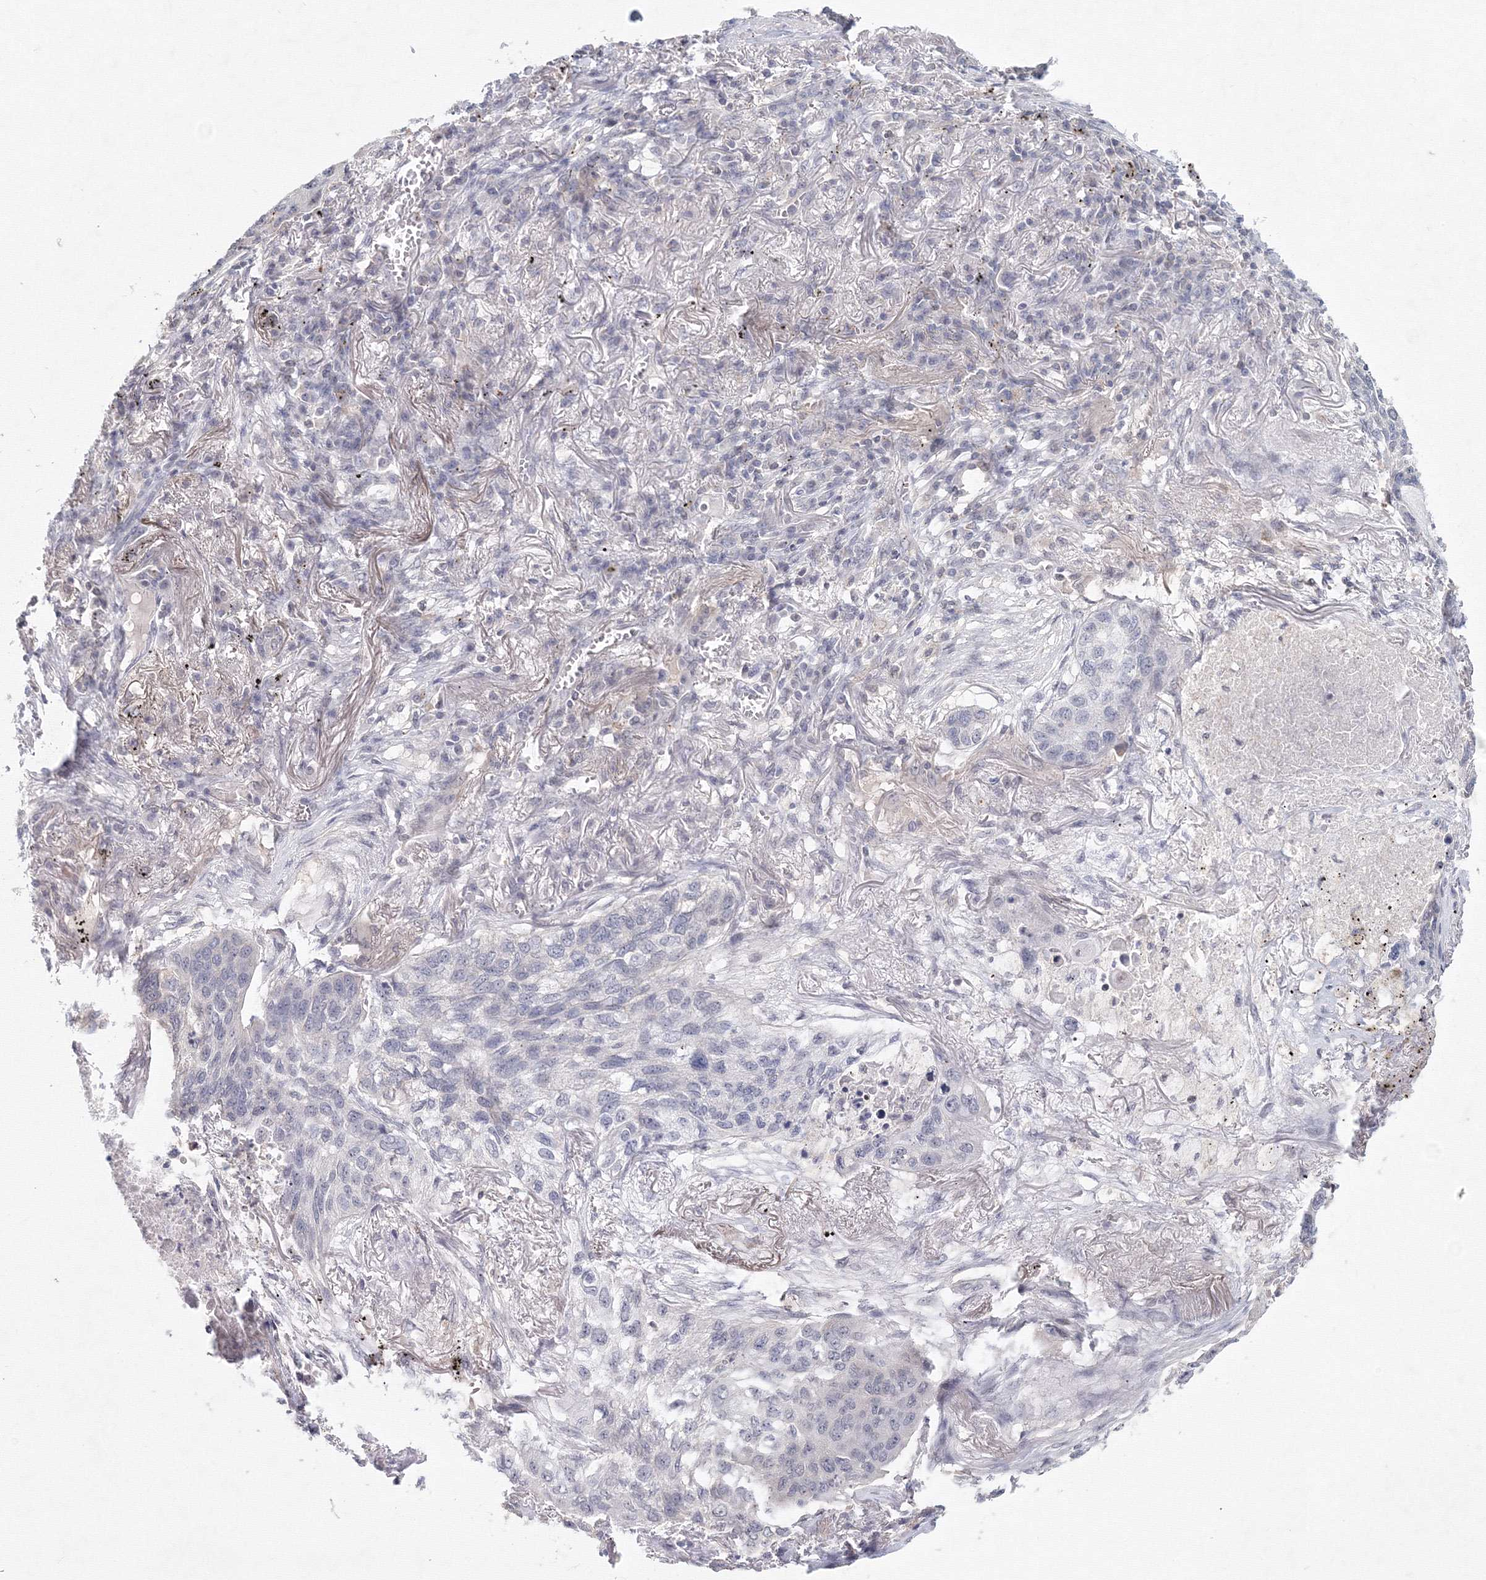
{"staining": {"intensity": "negative", "quantity": "none", "location": "none"}, "tissue": "lung cancer", "cell_type": "Tumor cells", "image_type": "cancer", "snomed": [{"axis": "morphology", "description": "Squamous cell carcinoma, NOS"}, {"axis": "topography", "description": "Lung"}], "caption": "DAB immunohistochemical staining of lung cancer demonstrates no significant expression in tumor cells.", "gene": "SLC7A7", "patient": {"sex": "female", "age": 63}}